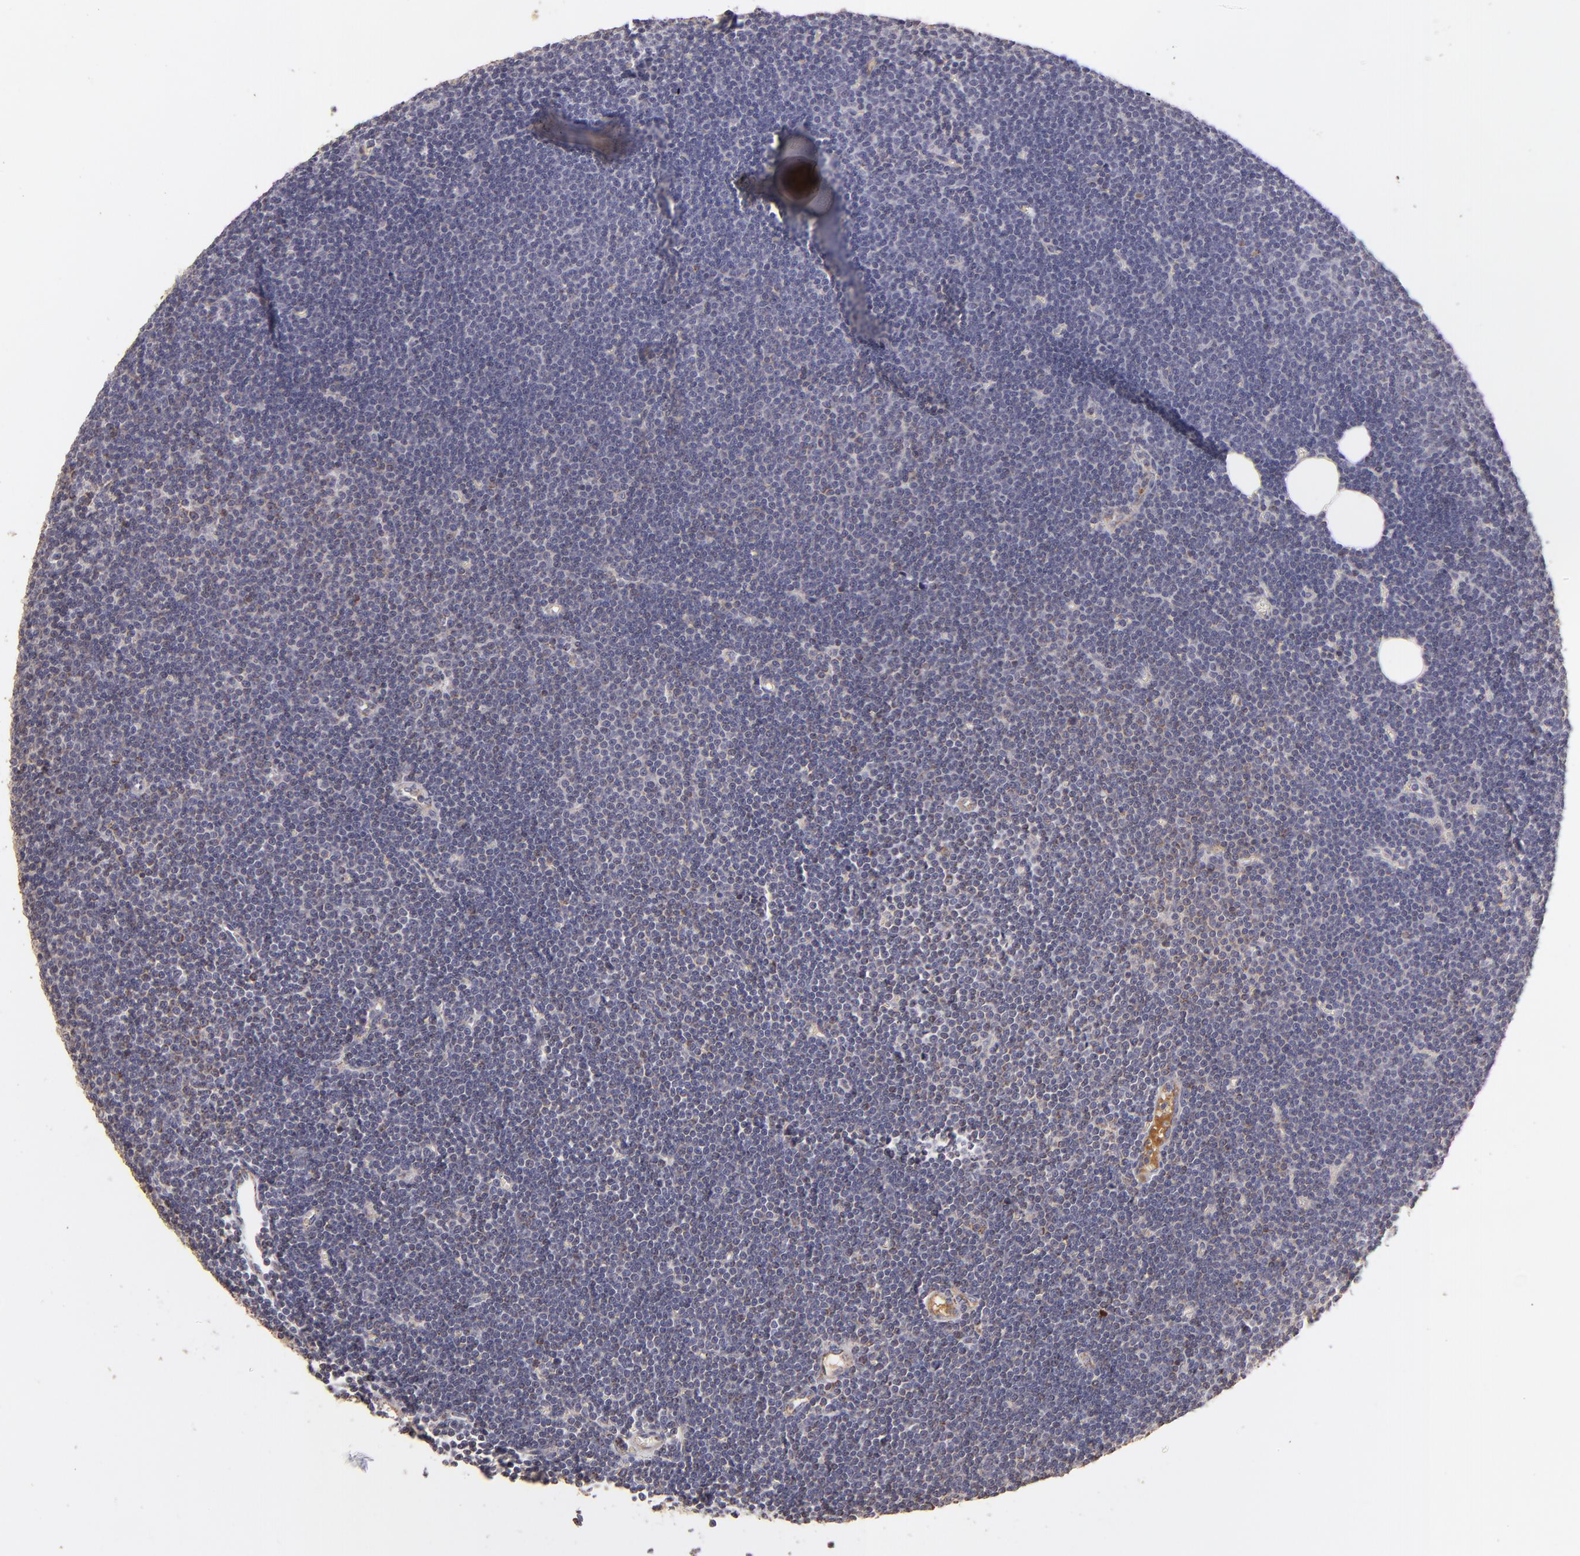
{"staining": {"intensity": "weak", "quantity": "<25%", "location": "cytoplasmic/membranous"}, "tissue": "lymphoma", "cell_type": "Tumor cells", "image_type": "cancer", "snomed": [{"axis": "morphology", "description": "Malignant lymphoma, non-Hodgkin's type, Low grade"}, {"axis": "topography", "description": "Lymph node"}], "caption": "Tumor cells are negative for protein expression in human malignant lymphoma, non-Hodgkin's type (low-grade).", "gene": "CFB", "patient": {"sex": "female", "age": 73}}